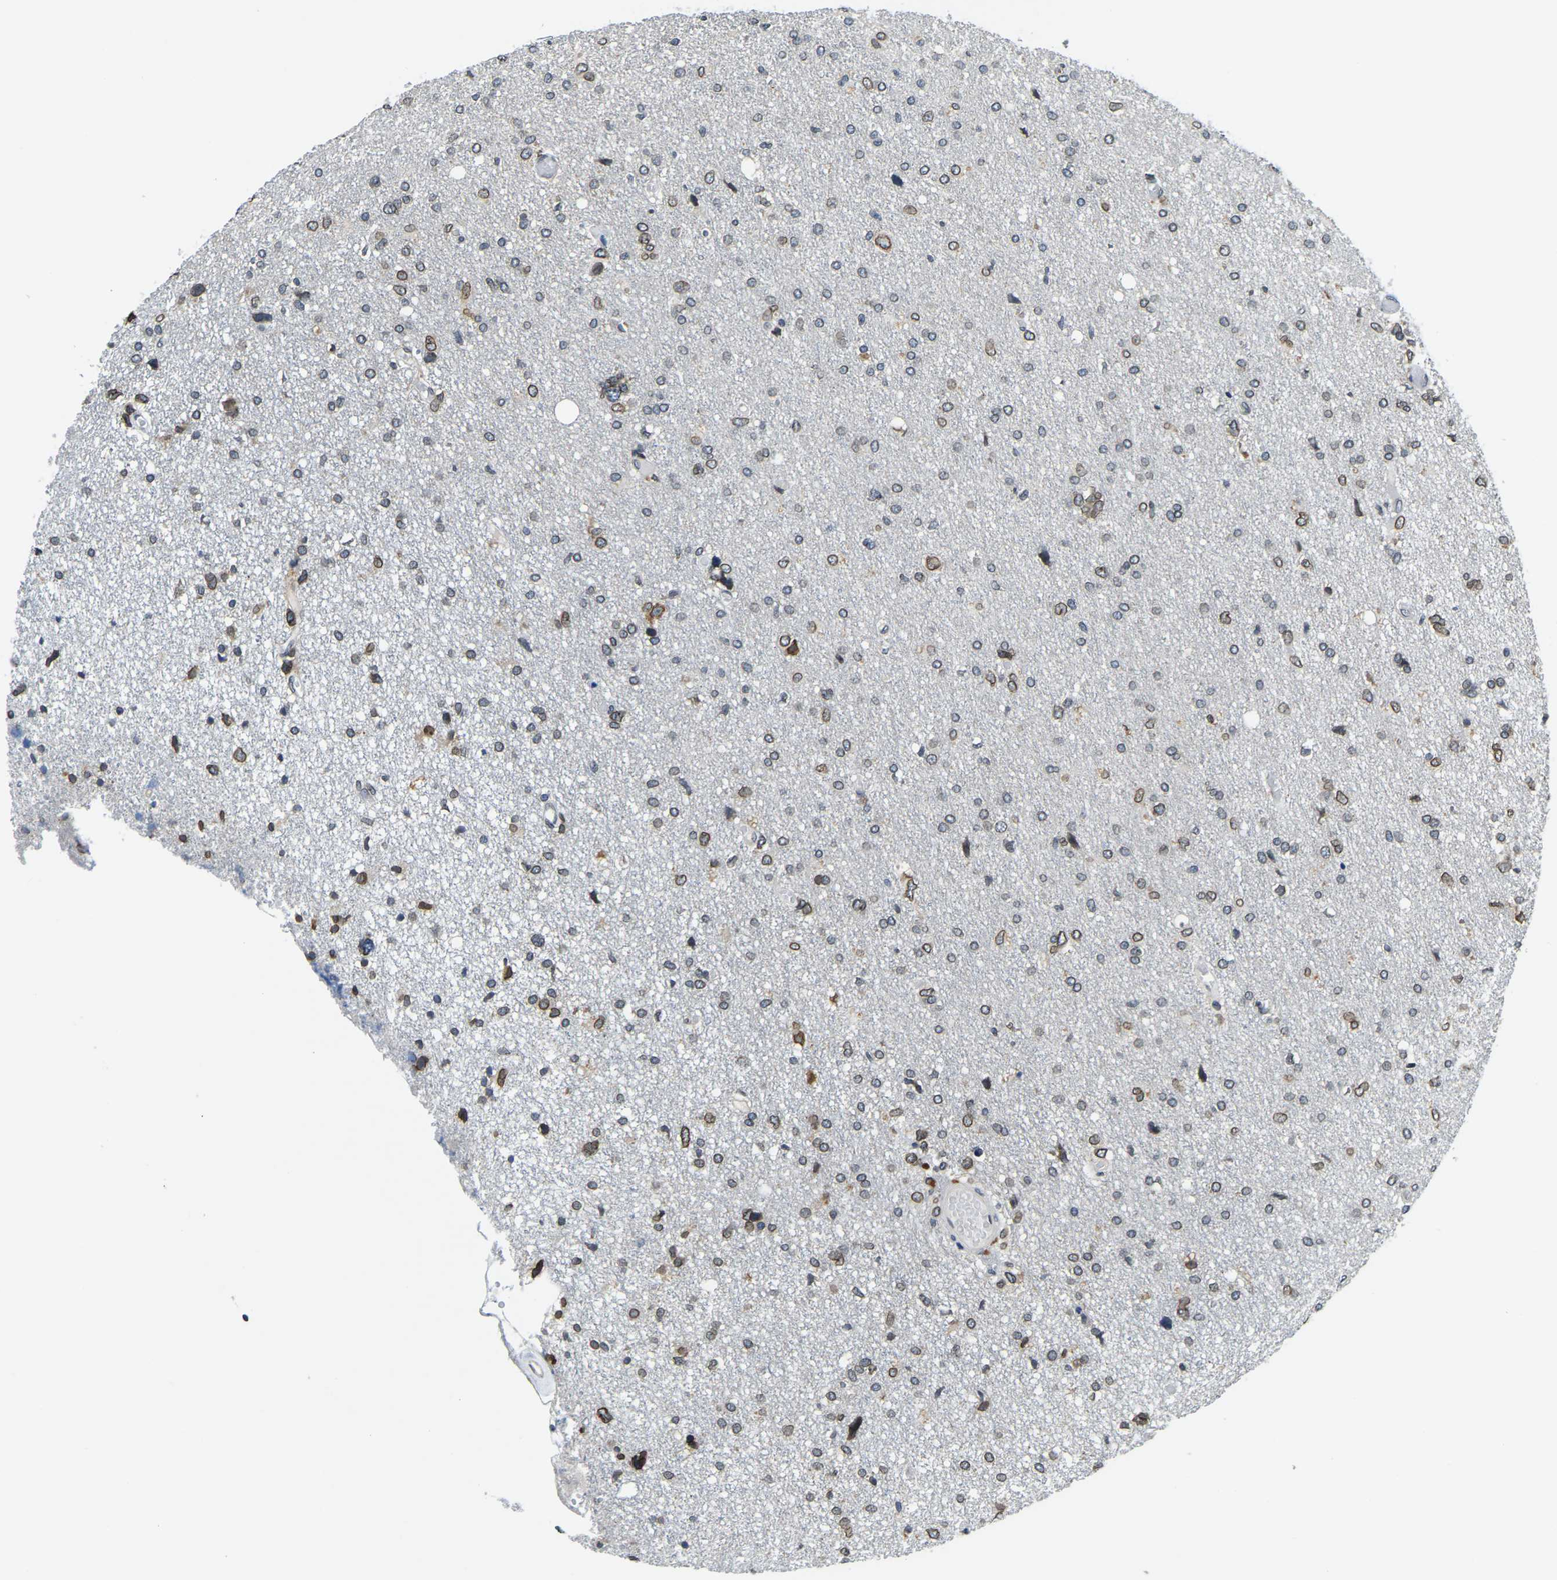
{"staining": {"intensity": "moderate", "quantity": "25%-75%", "location": "cytoplasmic/membranous,nuclear"}, "tissue": "glioma", "cell_type": "Tumor cells", "image_type": "cancer", "snomed": [{"axis": "morphology", "description": "Glioma, malignant, High grade"}, {"axis": "topography", "description": "Brain"}], "caption": "Immunohistochemistry micrograph of high-grade glioma (malignant) stained for a protein (brown), which reveals medium levels of moderate cytoplasmic/membranous and nuclear positivity in about 25%-75% of tumor cells.", "gene": "RANBP2", "patient": {"sex": "female", "age": 59}}